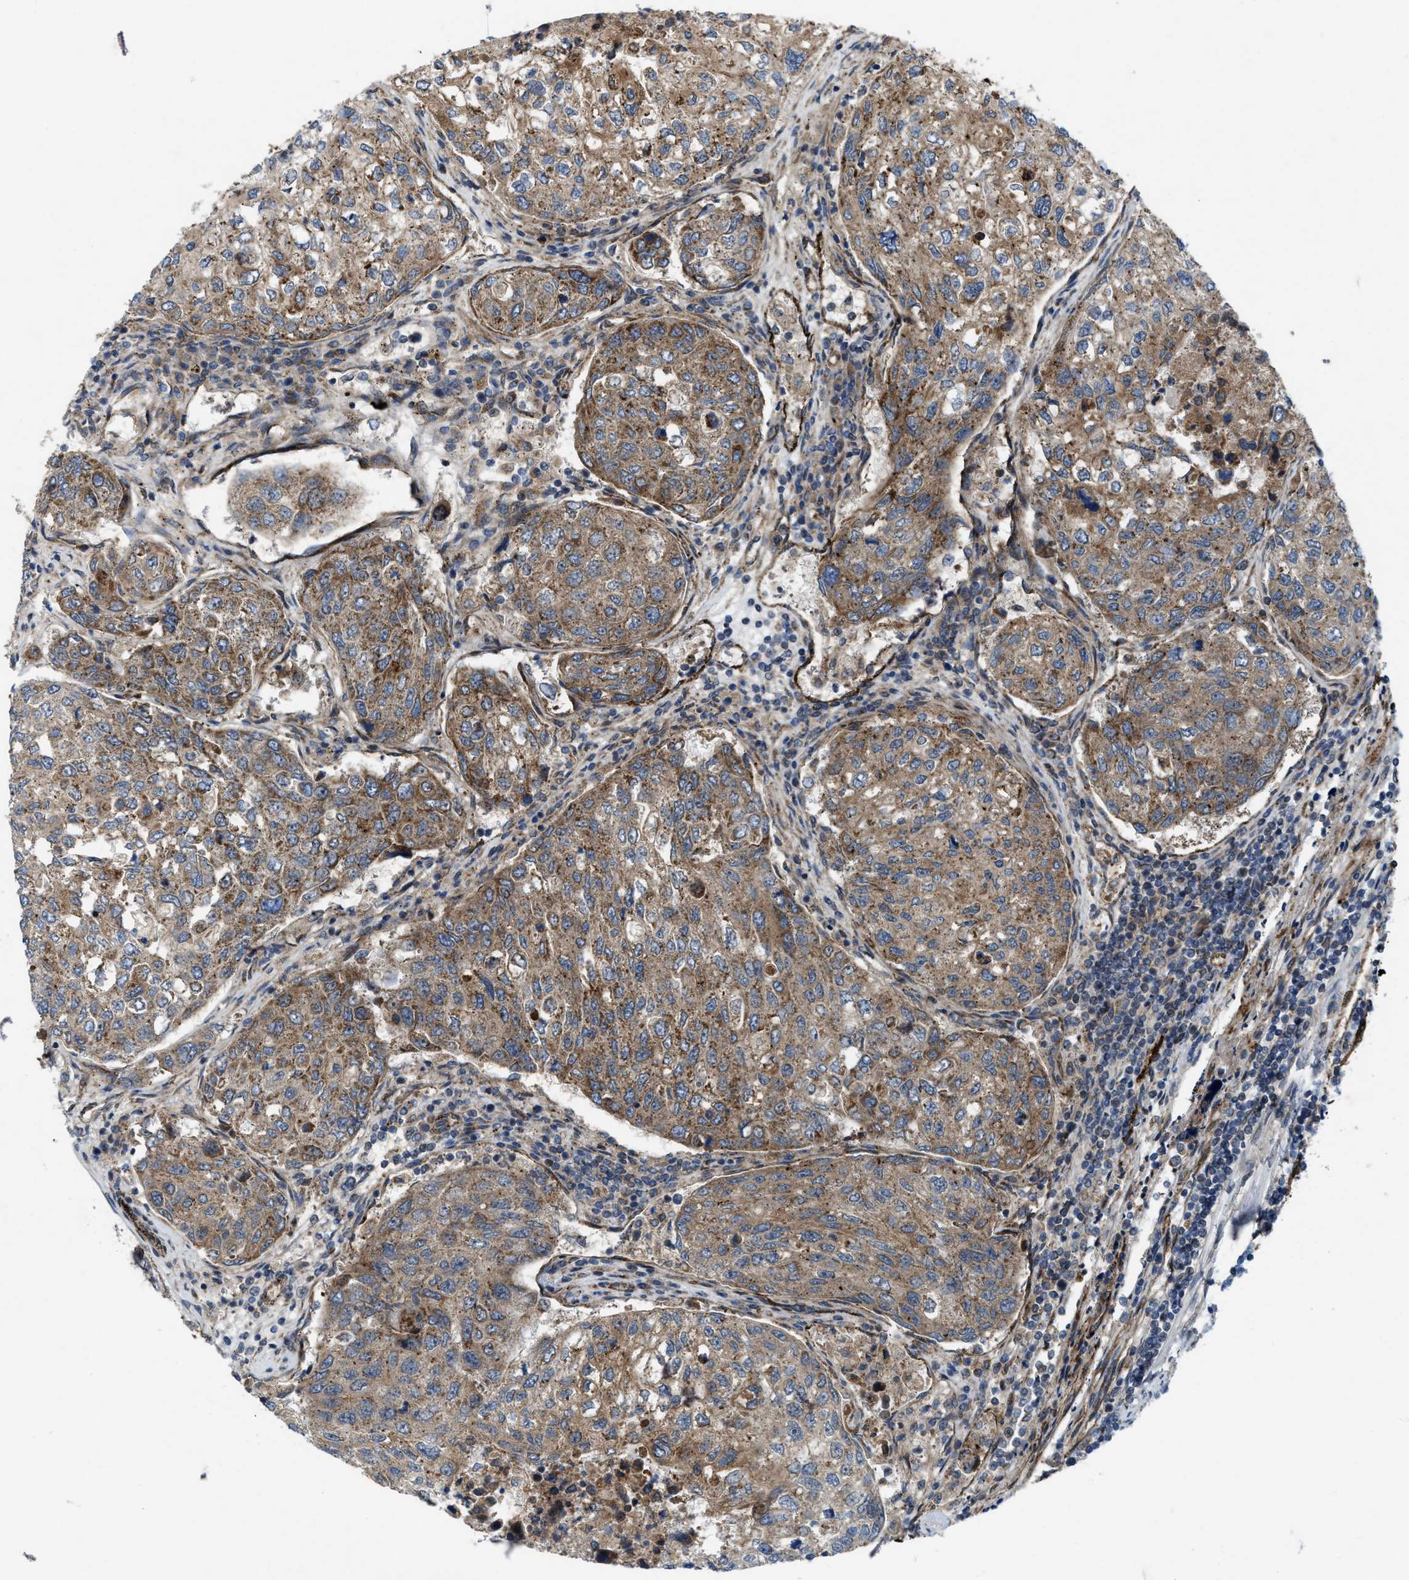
{"staining": {"intensity": "moderate", "quantity": ">75%", "location": "cytoplasmic/membranous"}, "tissue": "urothelial cancer", "cell_type": "Tumor cells", "image_type": "cancer", "snomed": [{"axis": "morphology", "description": "Urothelial carcinoma, High grade"}, {"axis": "topography", "description": "Lymph node"}, {"axis": "topography", "description": "Urinary bladder"}], "caption": "Tumor cells exhibit medium levels of moderate cytoplasmic/membranous staining in about >75% of cells in urothelial carcinoma (high-grade).", "gene": "URGCP", "patient": {"sex": "male", "age": 51}}